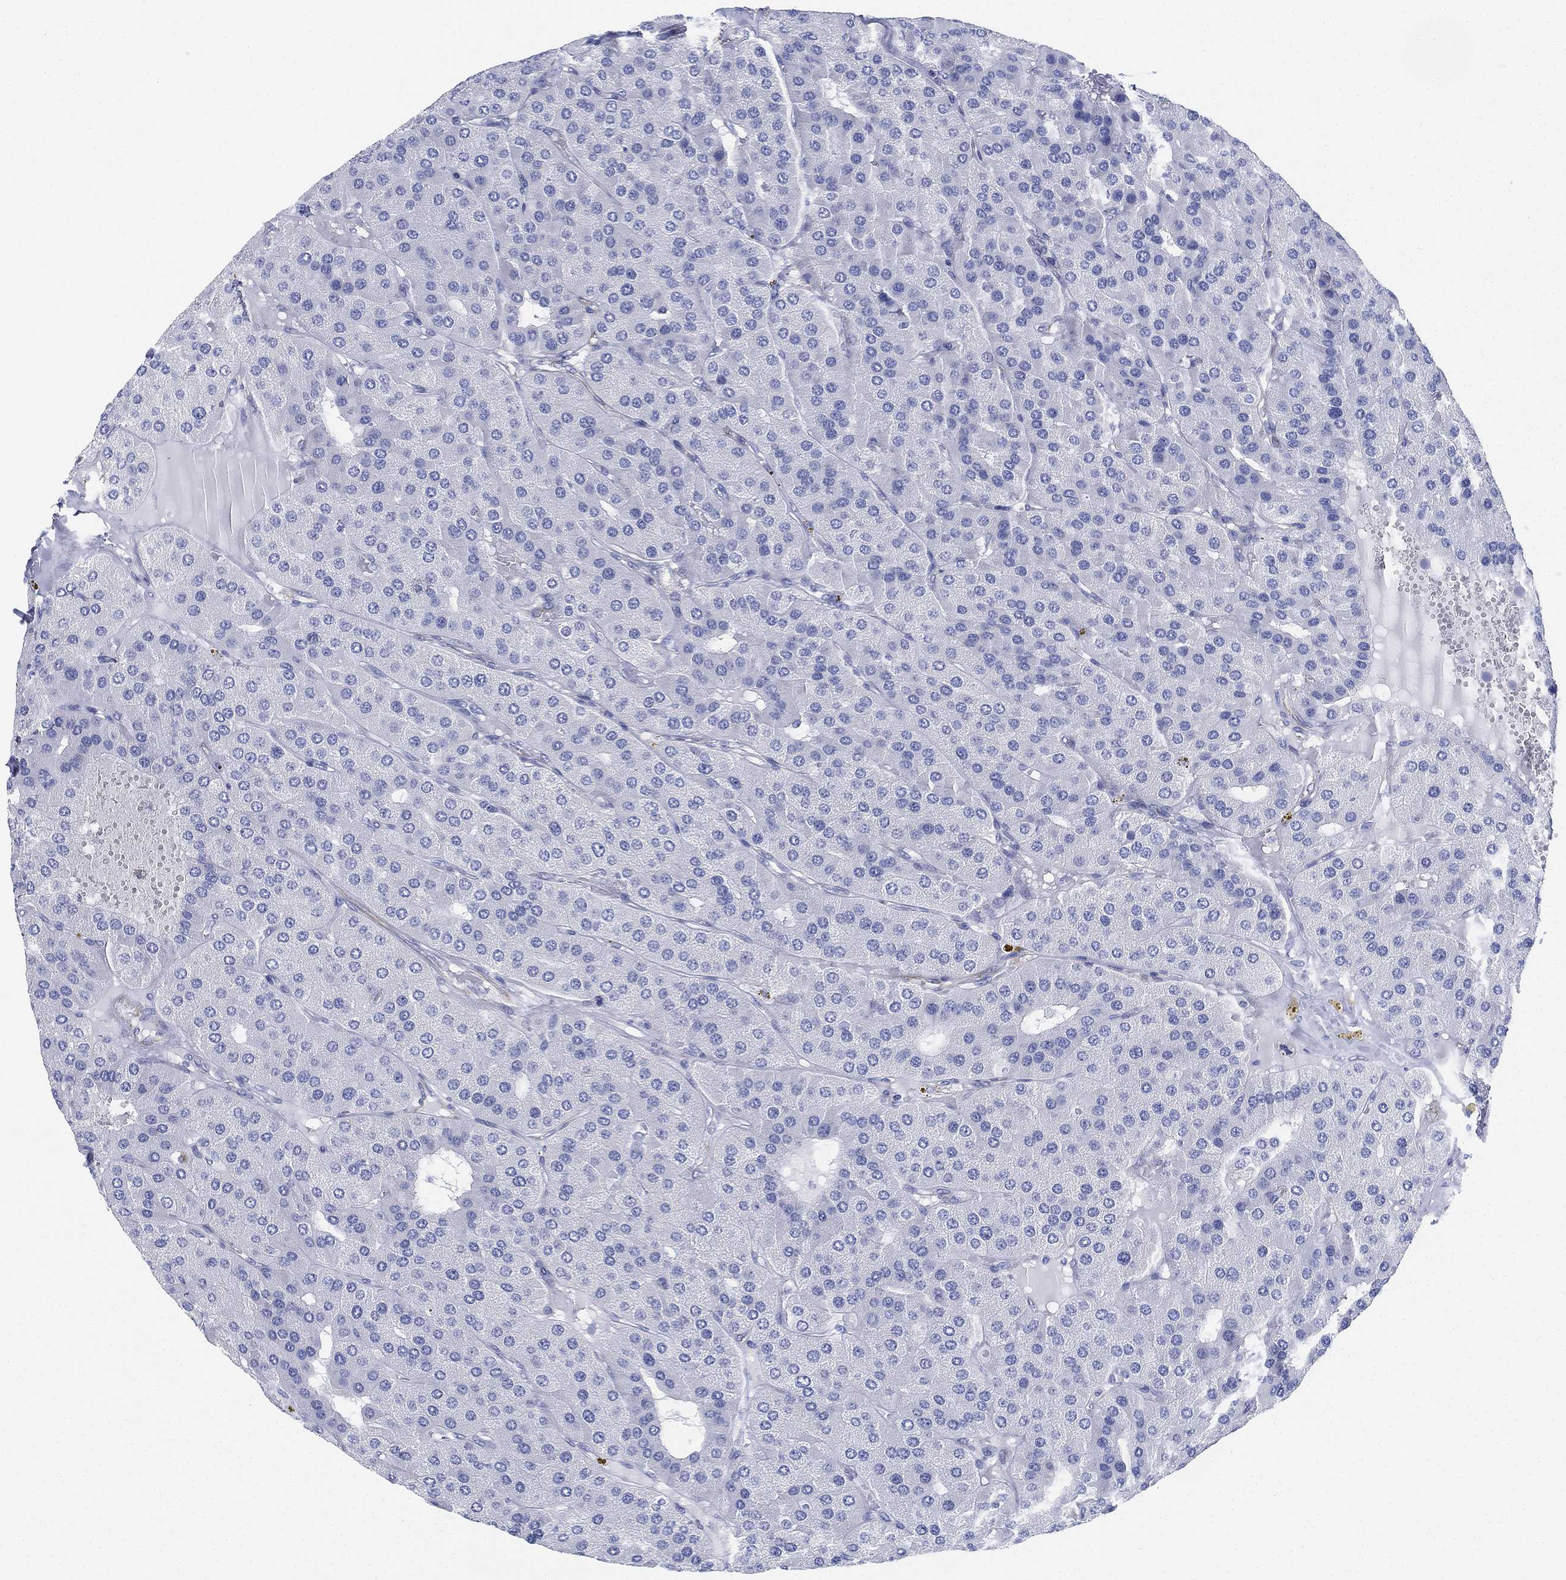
{"staining": {"intensity": "negative", "quantity": "none", "location": "none"}, "tissue": "parathyroid gland", "cell_type": "Glandular cells", "image_type": "normal", "snomed": [{"axis": "morphology", "description": "Normal tissue, NOS"}, {"axis": "morphology", "description": "Adenoma, NOS"}, {"axis": "topography", "description": "Parathyroid gland"}], "caption": "Immunohistochemistry (IHC) of benign human parathyroid gland exhibits no positivity in glandular cells.", "gene": "PSKH2", "patient": {"sex": "female", "age": 86}}